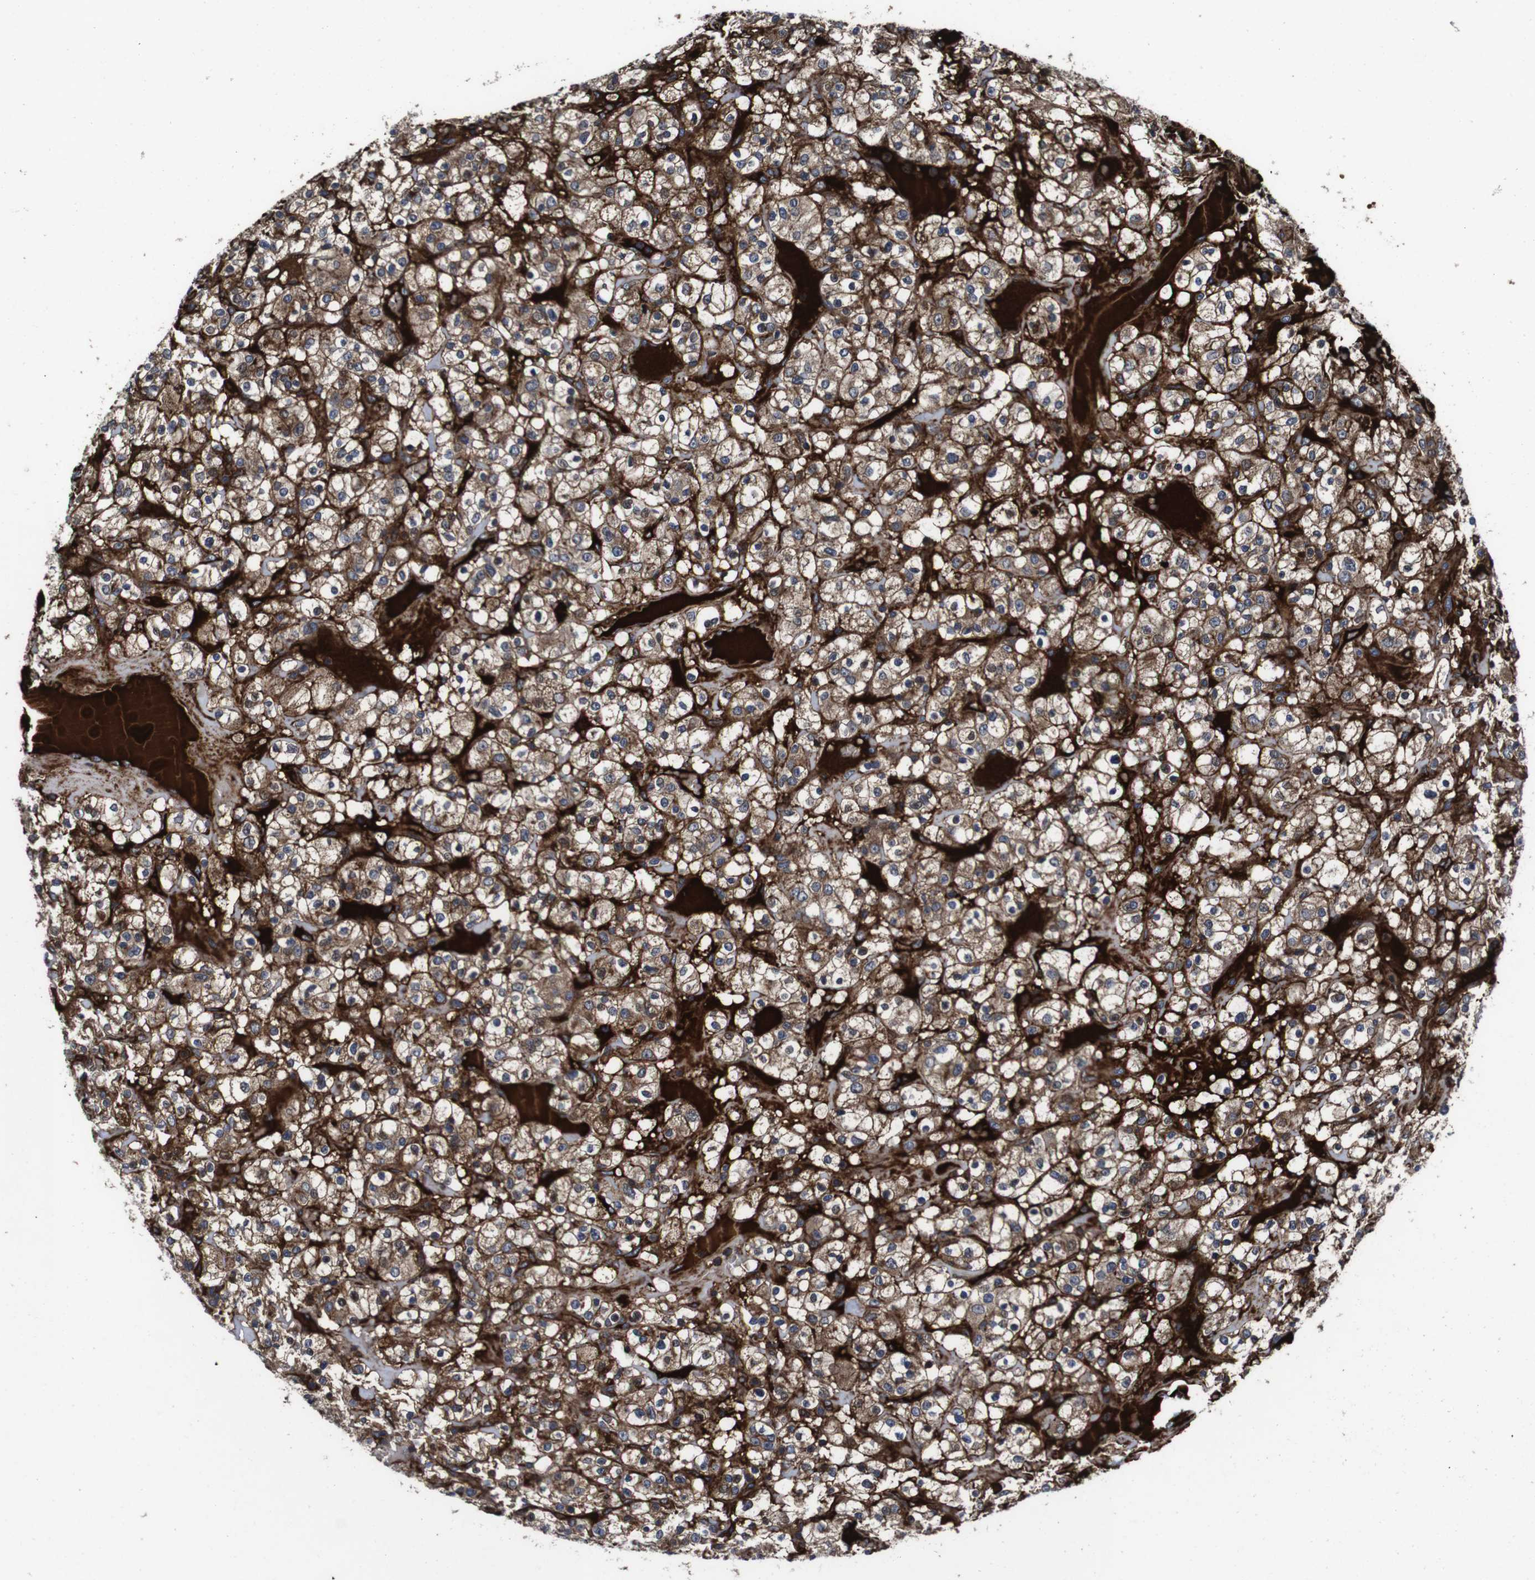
{"staining": {"intensity": "moderate", "quantity": ">75%", "location": "cytoplasmic/membranous"}, "tissue": "renal cancer", "cell_type": "Tumor cells", "image_type": "cancer", "snomed": [{"axis": "morphology", "description": "Normal tissue, NOS"}, {"axis": "morphology", "description": "Adenocarcinoma, NOS"}, {"axis": "topography", "description": "Kidney"}], "caption": "About >75% of tumor cells in renal adenocarcinoma exhibit moderate cytoplasmic/membranous protein staining as visualized by brown immunohistochemical staining.", "gene": "SMYD3", "patient": {"sex": "female", "age": 72}}